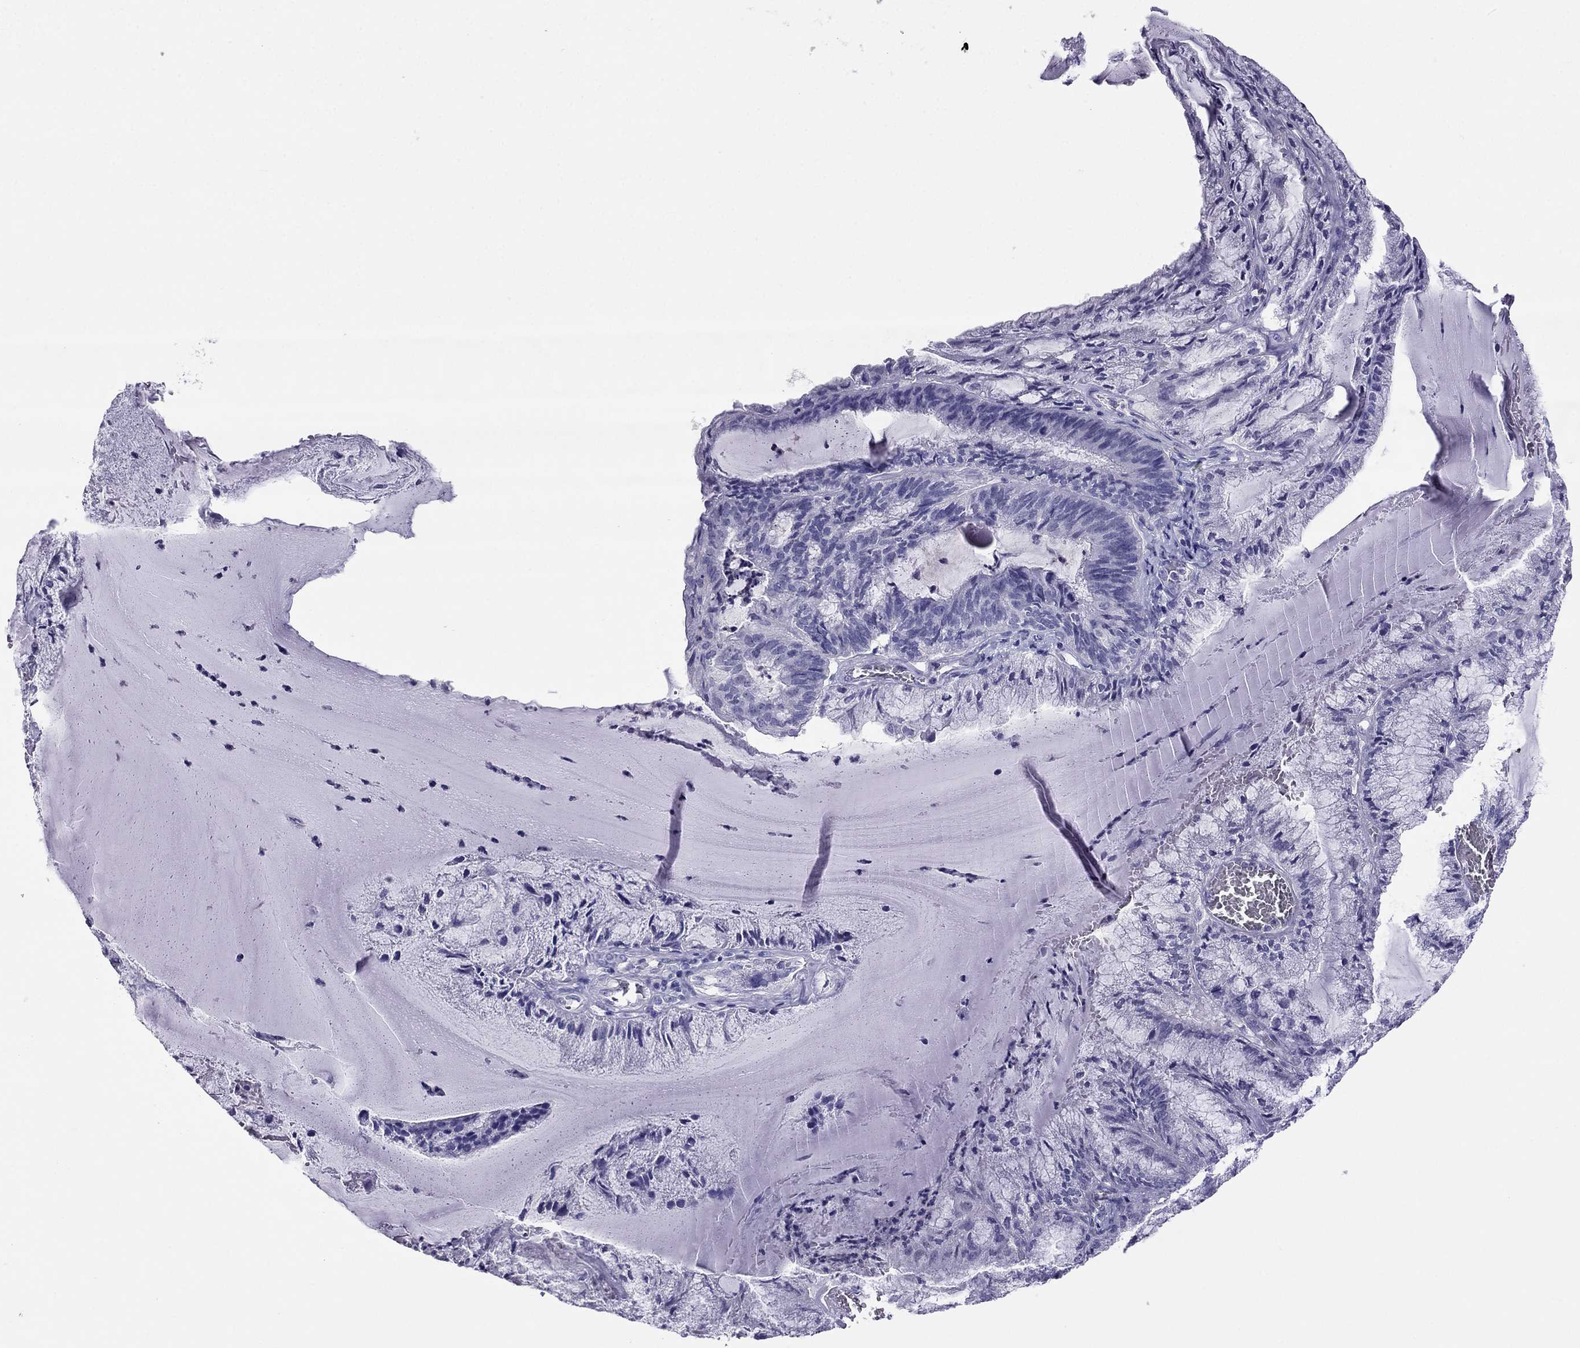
{"staining": {"intensity": "negative", "quantity": "none", "location": "none"}, "tissue": "endometrial cancer", "cell_type": "Tumor cells", "image_type": "cancer", "snomed": [{"axis": "morphology", "description": "Carcinoma, NOS"}, {"axis": "topography", "description": "Endometrium"}], "caption": "Photomicrograph shows no protein staining in tumor cells of endometrial cancer (carcinoma) tissue.", "gene": "CROCC2", "patient": {"sex": "female", "age": 62}}